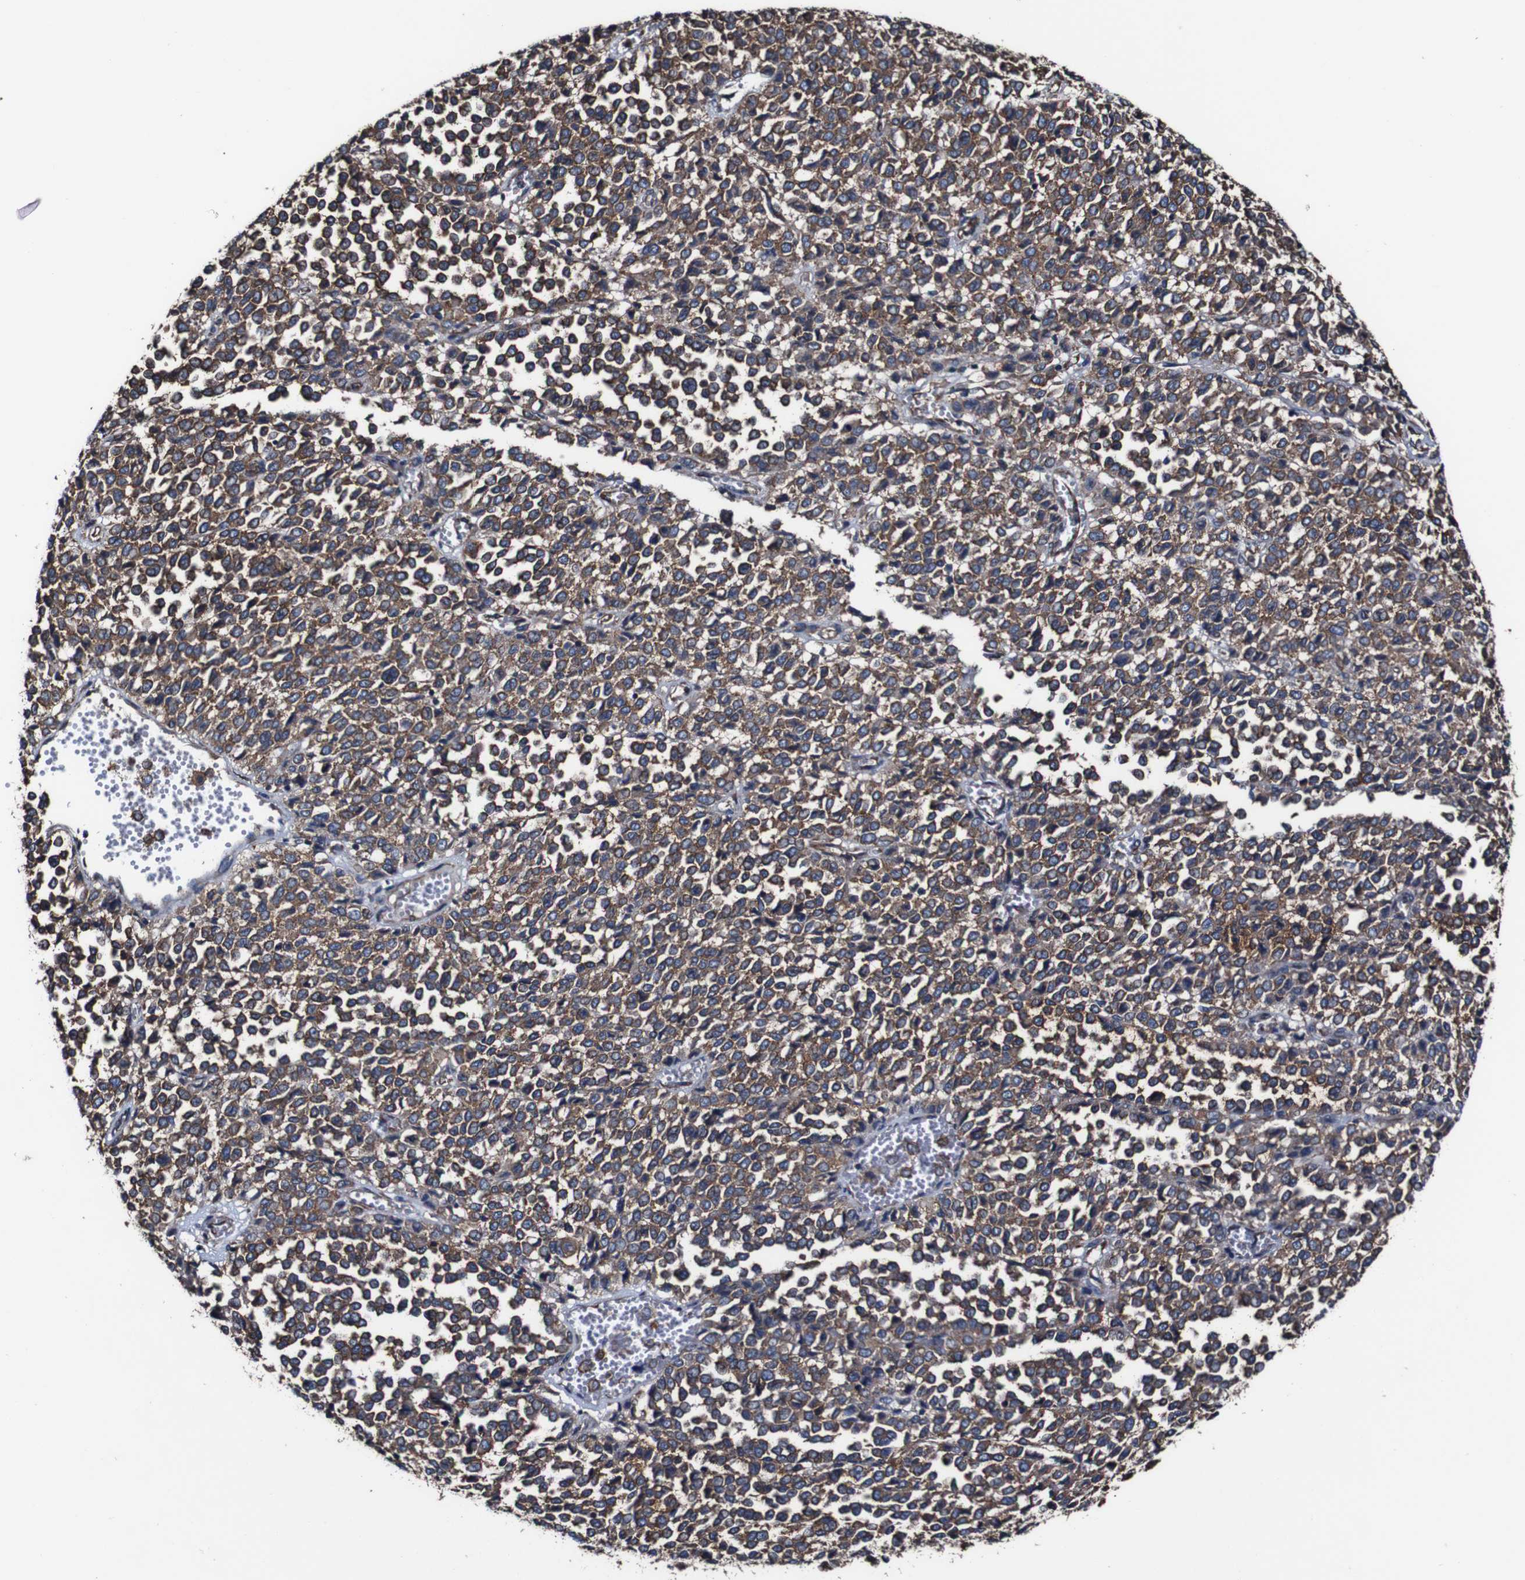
{"staining": {"intensity": "strong", "quantity": ">75%", "location": "cytoplasmic/membranous"}, "tissue": "melanoma", "cell_type": "Tumor cells", "image_type": "cancer", "snomed": [{"axis": "morphology", "description": "Malignant melanoma, Metastatic site"}, {"axis": "topography", "description": "Pancreas"}], "caption": "This histopathology image shows malignant melanoma (metastatic site) stained with IHC to label a protein in brown. The cytoplasmic/membranous of tumor cells show strong positivity for the protein. Nuclei are counter-stained blue.", "gene": "CSF1R", "patient": {"sex": "female", "age": 30}}